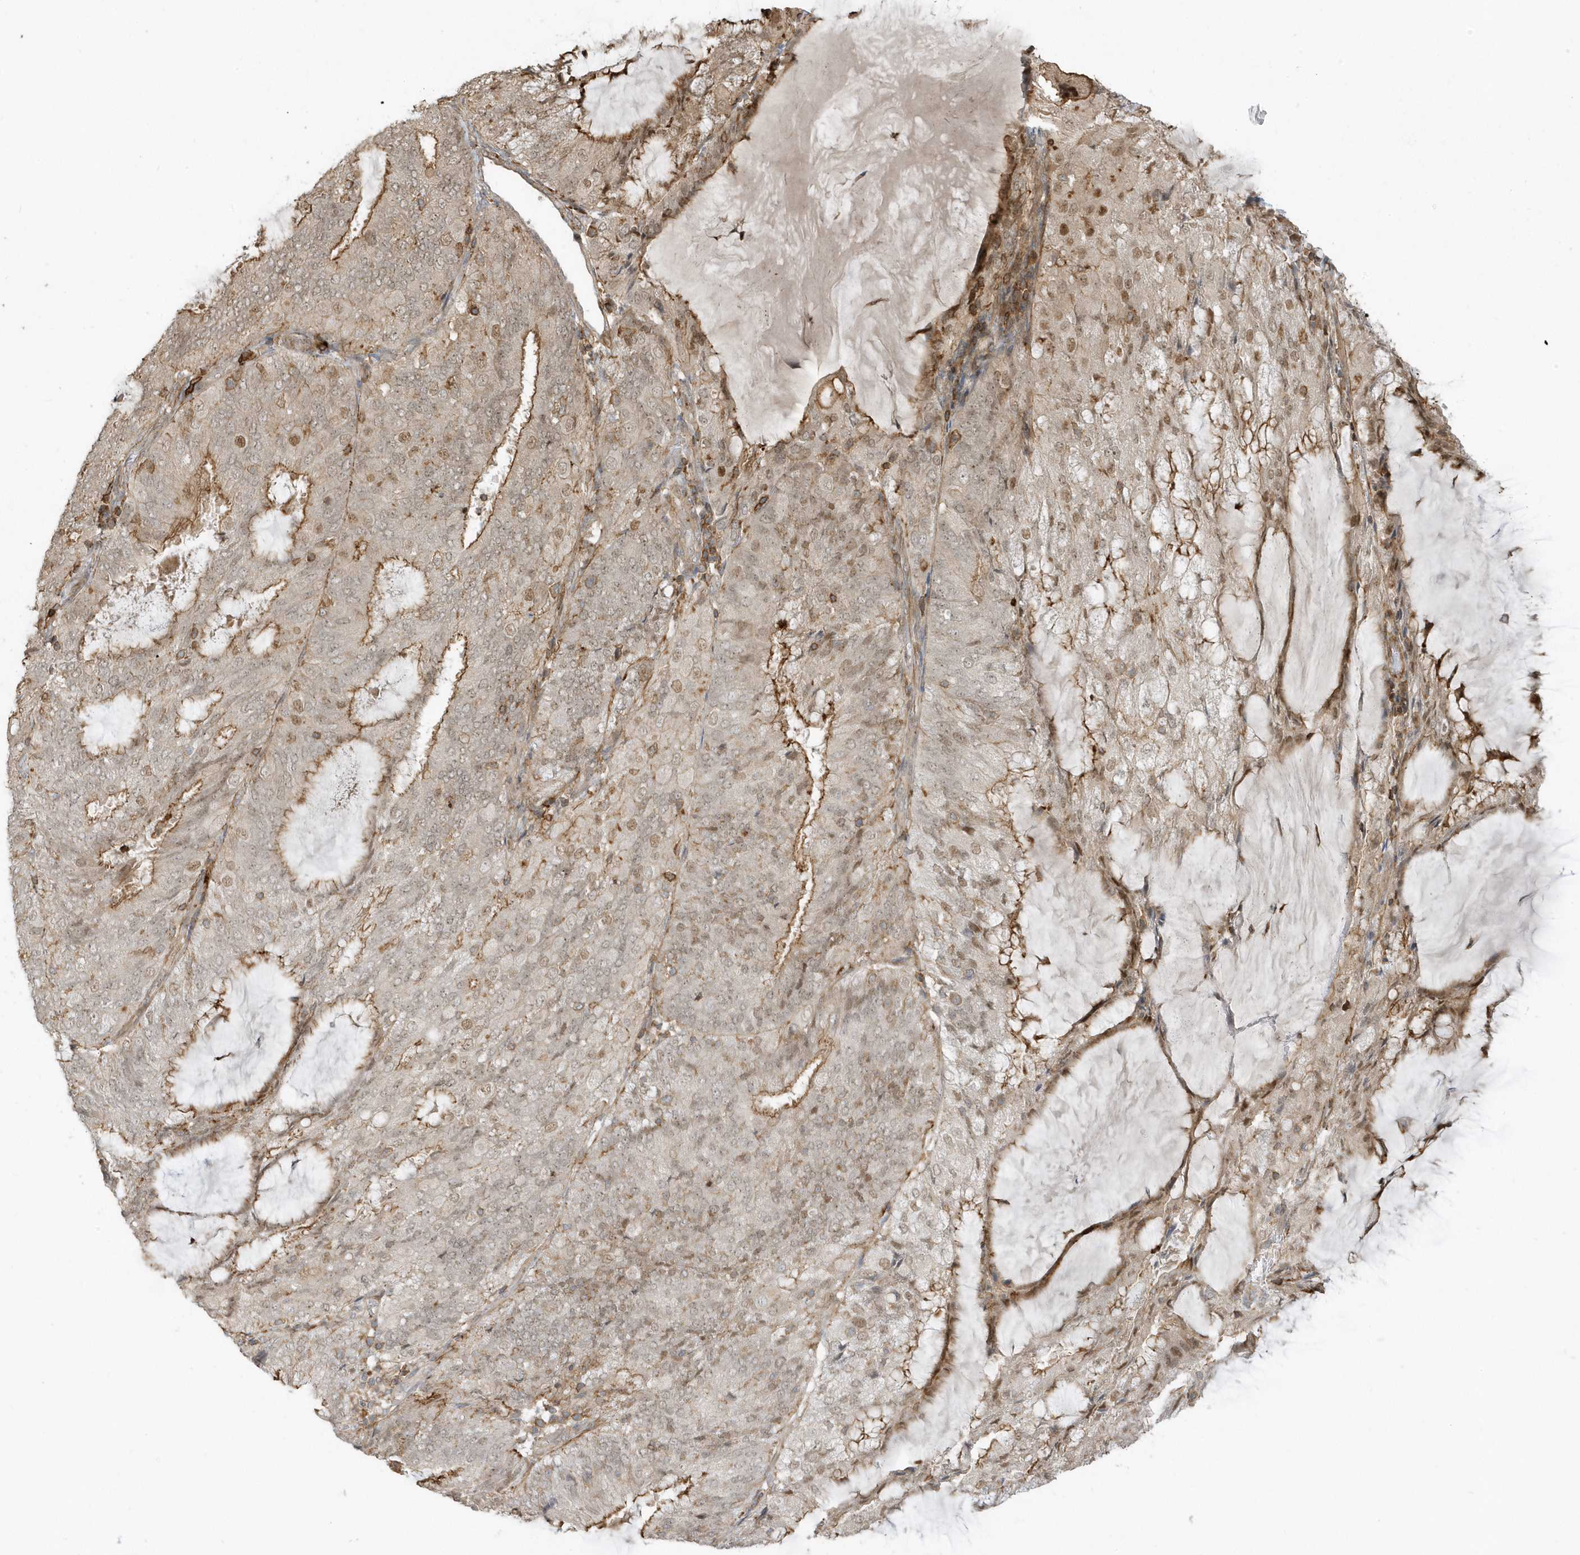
{"staining": {"intensity": "moderate", "quantity": "25%-75%", "location": "nuclear"}, "tissue": "endometrial cancer", "cell_type": "Tumor cells", "image_type": "cancer", "snomed": [{"axis": "morphology", "description": "Adenocarcinoma, NOS"}, {"axis": "topography", "description": "Endometrium"}], "caption": "About 25%-75% of tumor cells in human adenocarcinoma (endometrial) show moderate nuclear protein positivity as visualized by brown immunohistochemical staining.", "gene": "ZBTB8A", "patient": {"sex": "female", "age": 81}}